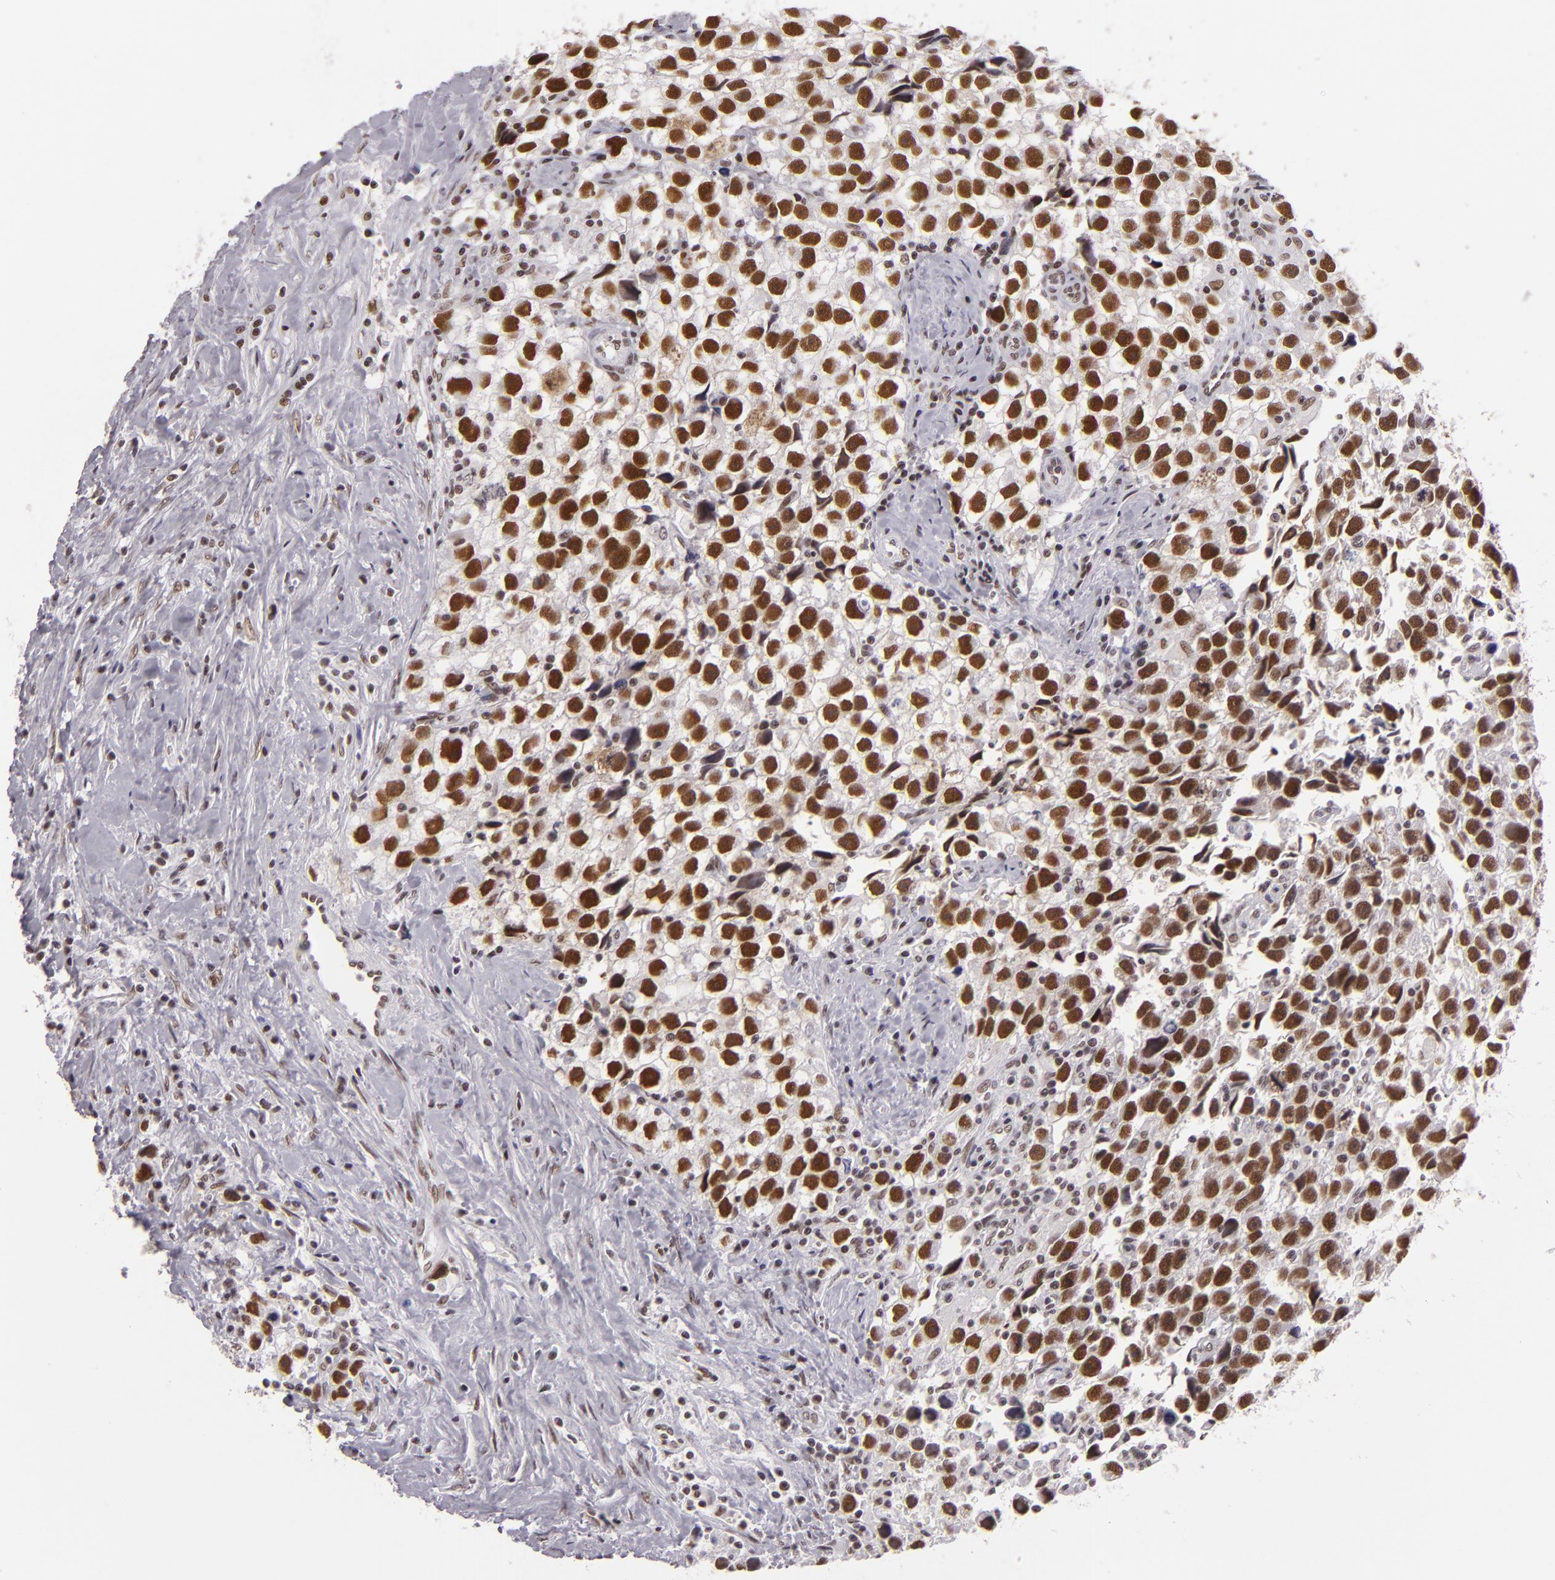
{"staining": {"intensity": "strong", "quantity": ">75%", "location": "nuclear"}, "tissue": "testis cancer", "cell_type": "Tumor cells", "image_type": "cancer", "snomed": [{"axis": "morphology", "description": "Seminoma, NOS"}, {"axis": "topography", "description": "Testis"}], "caption": "Immunohistochemical staining of testis cancer reveals high levels of strong nuclear expression in about >75% of tumor cells.", "gene": "BRD8", "patient": {"sex": "male", "age": 43}}